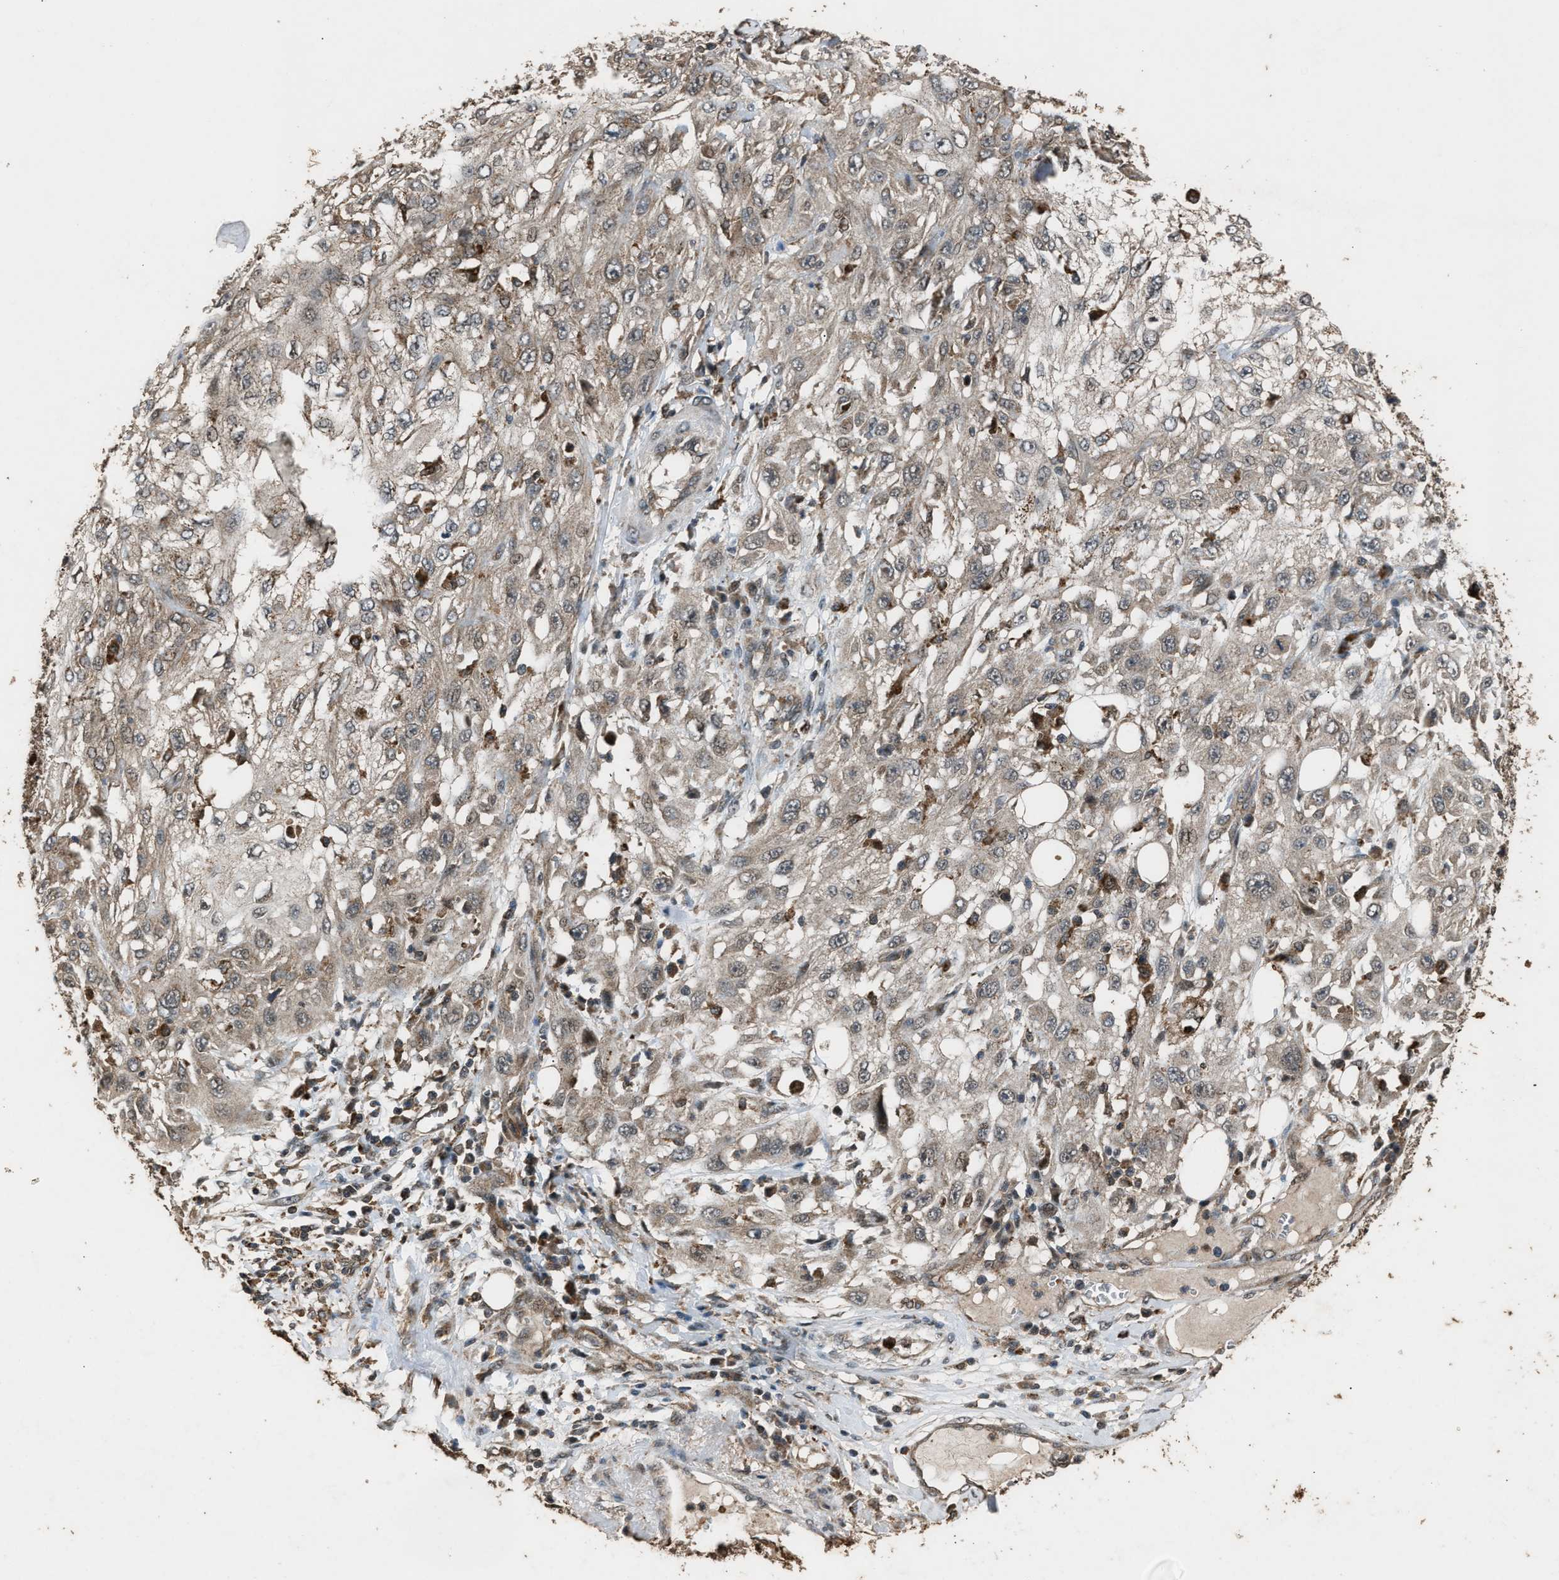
{"staining": {"intensity": "weak", "quantity": "25%-75%", "location": "cytoplasmic/membranous"}, "tissue": "skin cancer", "cell_type": "Tumor cells", "image_type": "cancer", "snomed": [{"axis": "morphology", "description": "Squamous cell carcinoma, NOS"}, {"axis": "topography", "description": "Skin"}], "caption": "Immunohistochemical staining of skin squamous cell carcinoma reveals low levels of weak cytoplasmic/membranous expression in about 25%-75% of tumor cells. The staining was performed using DAB (3,3'-diaminobenzidine), with brown indicating positive protein expression. Nuclei are stained blue with hematoxylin.", "gene": "PSMD1", "patient": {"sex": "male", "age": 75}}